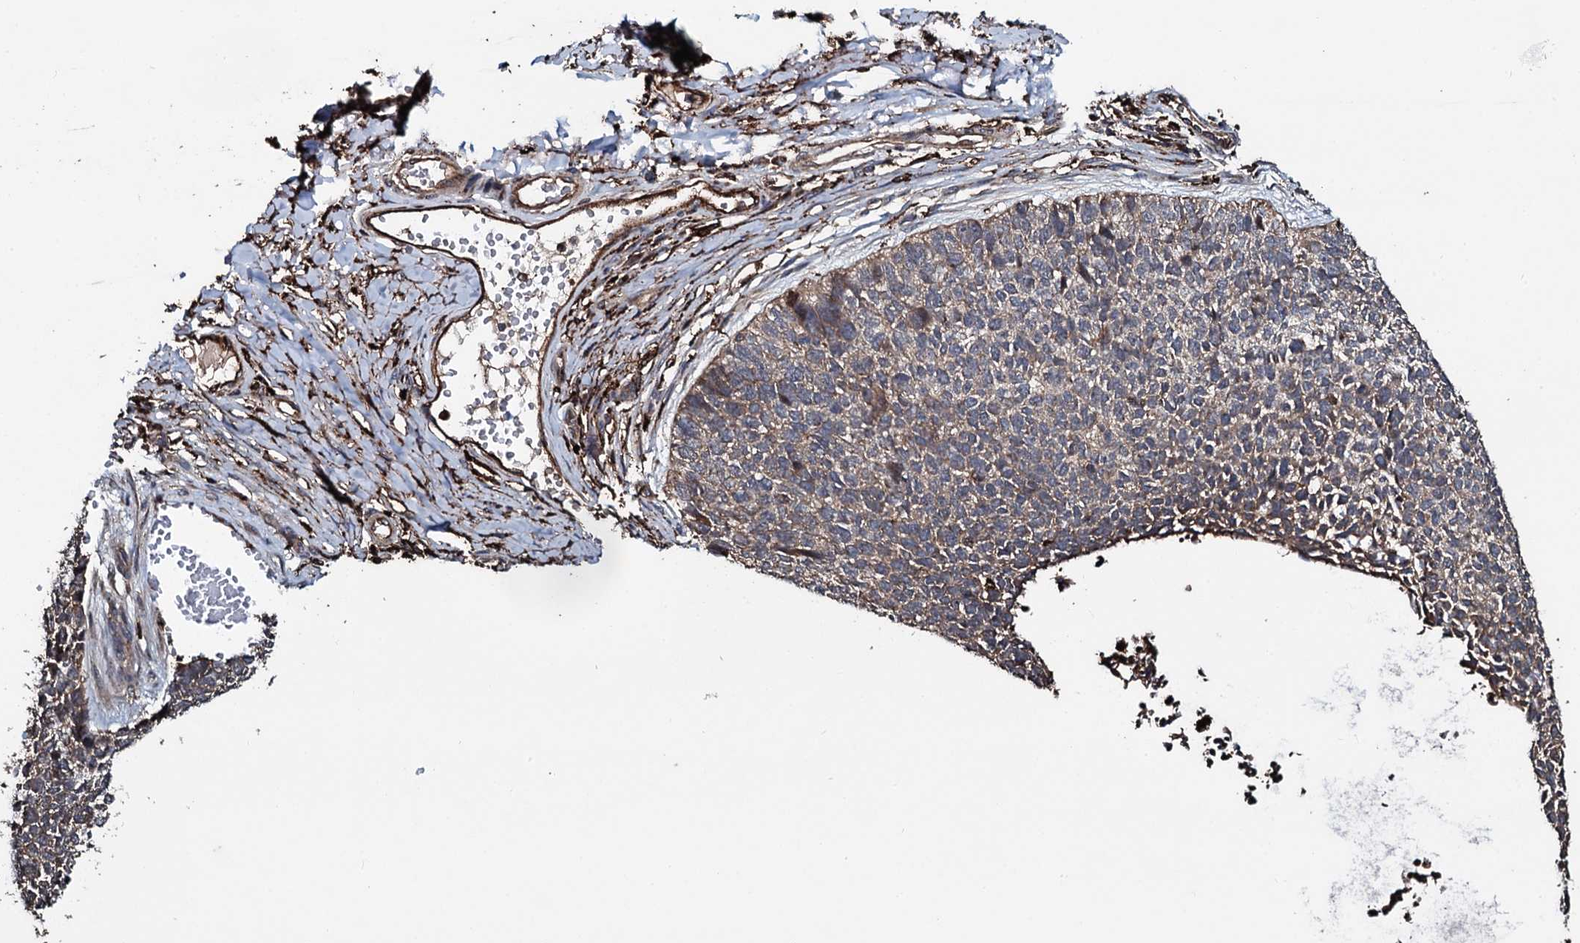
{"staining": {"intensity": "moderate", "quantity": ">75%", "location": "cytoplasmic/membranous"}, "tissue": "skin cancer", "cell_type": "Tumor cells", "image_type": "cancer", "snomed": [{"axis": "morphology", "description": "Basal cell carcinoma"}, {"axis": "topography", "description": "Skin"}], "caption": "Skin cancer (basal cell carcinoma) stained for a protein demonstrates moderate cytoplasmic/membranous positivity in tumor cells.", "gene": "TPGS2", "patient": {"sex": "female", "age": 84}}